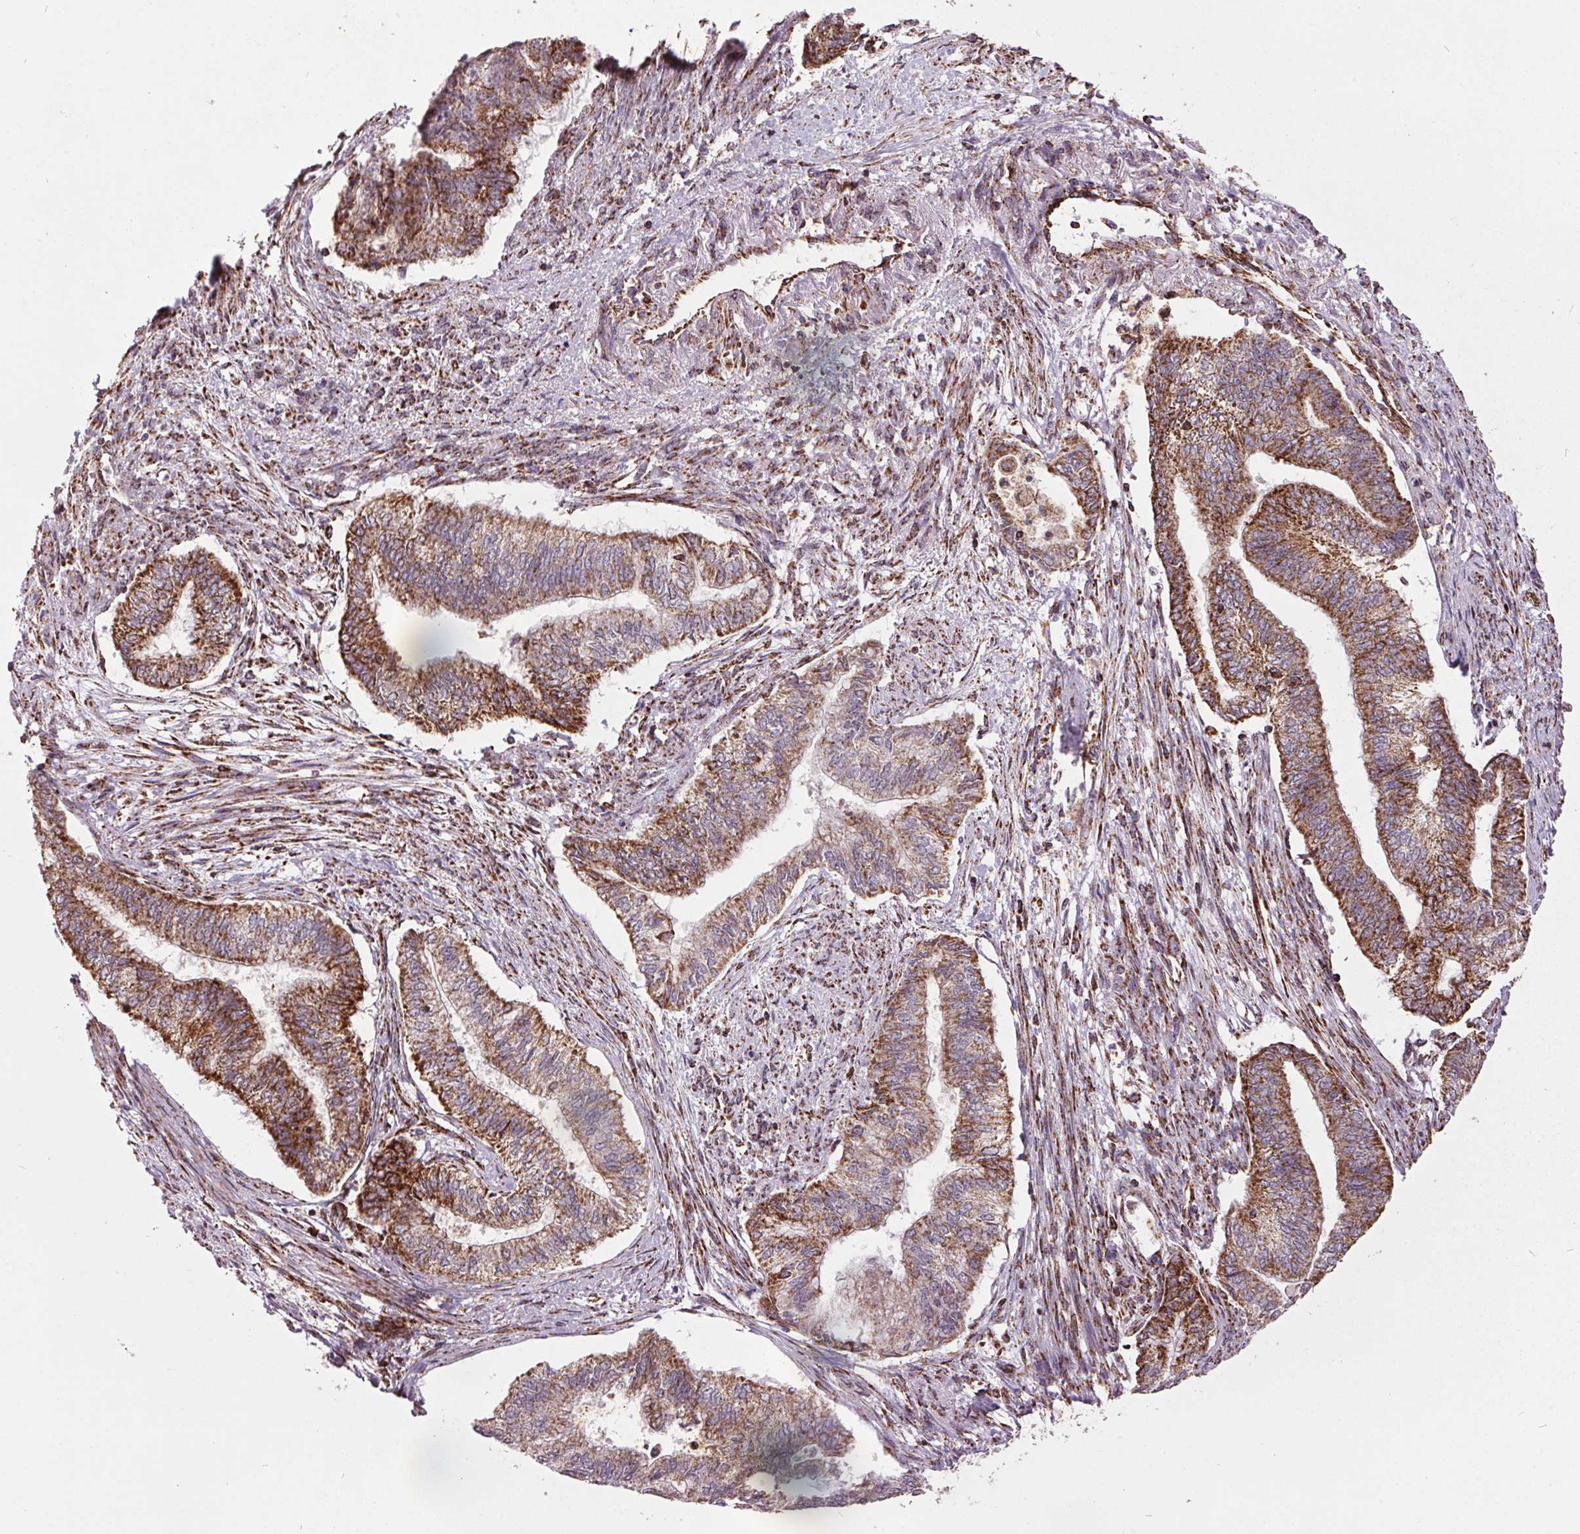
{"staining": {"intensity": "moderate", "quantity": ">75%", "location": "cytoplasmic/membranous"}, "tissue": "endometrial cancer", "cell_type": "Tumor cells", "image_type": "cancer", "snomed": [{"axis": "morphology", "description": "Adenocarcinoma, NOS"}, {"axis": "topography", "description": "Endometrium"}], "caption": "Immunohistochemistry (DAB) staining of human endometrial cancer (adenocarcinoma) displays moderate cytoplasmic/membranous protein staining in approximately >75% of tumor cells.", "gene": "NDUFS6", "patient": {"sex": "female", "age": 65}}